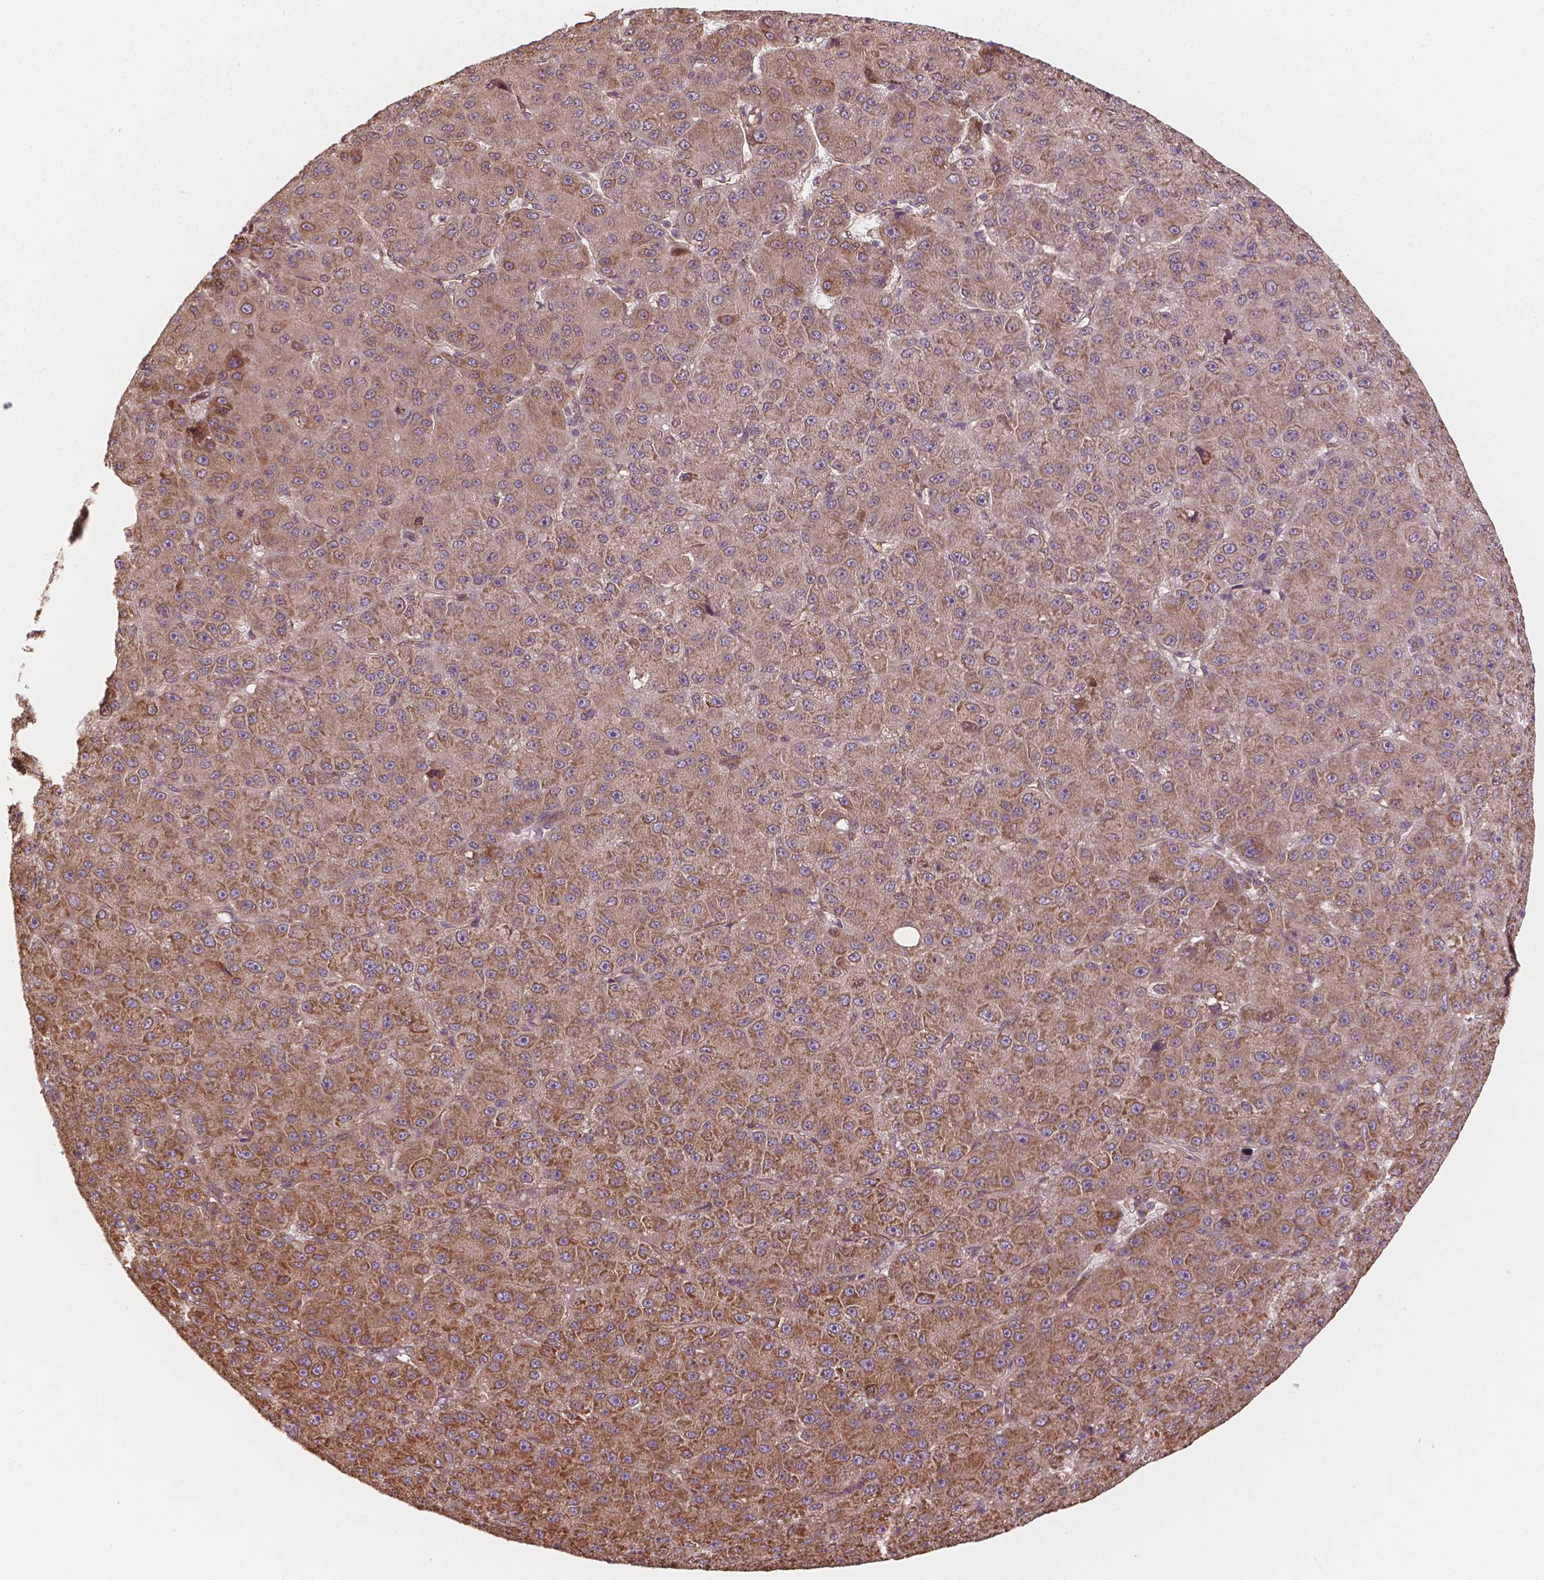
{"staining": {"intensity": "moderate", "quantity": "25%-75%", "location": "cytoplasmic/membranous"}, "tissue": "liver cancer", "cell_type": "Tumor cells", "image_type": "cancer", "snomed": [{"axis": "morphology", "description": "Carcinoma, Hepatocellular, NOS"}, {"axis": "topography", "description": "Liver"}], "caption": "Immunohistochemical staining of liver cancer displays medium levels of moderate cytoplasmic/membranous expression in approximately 25%-75% of tumor cells.", "gene": "G3BP1", "patient": {"sex": "male", "age": 67}}